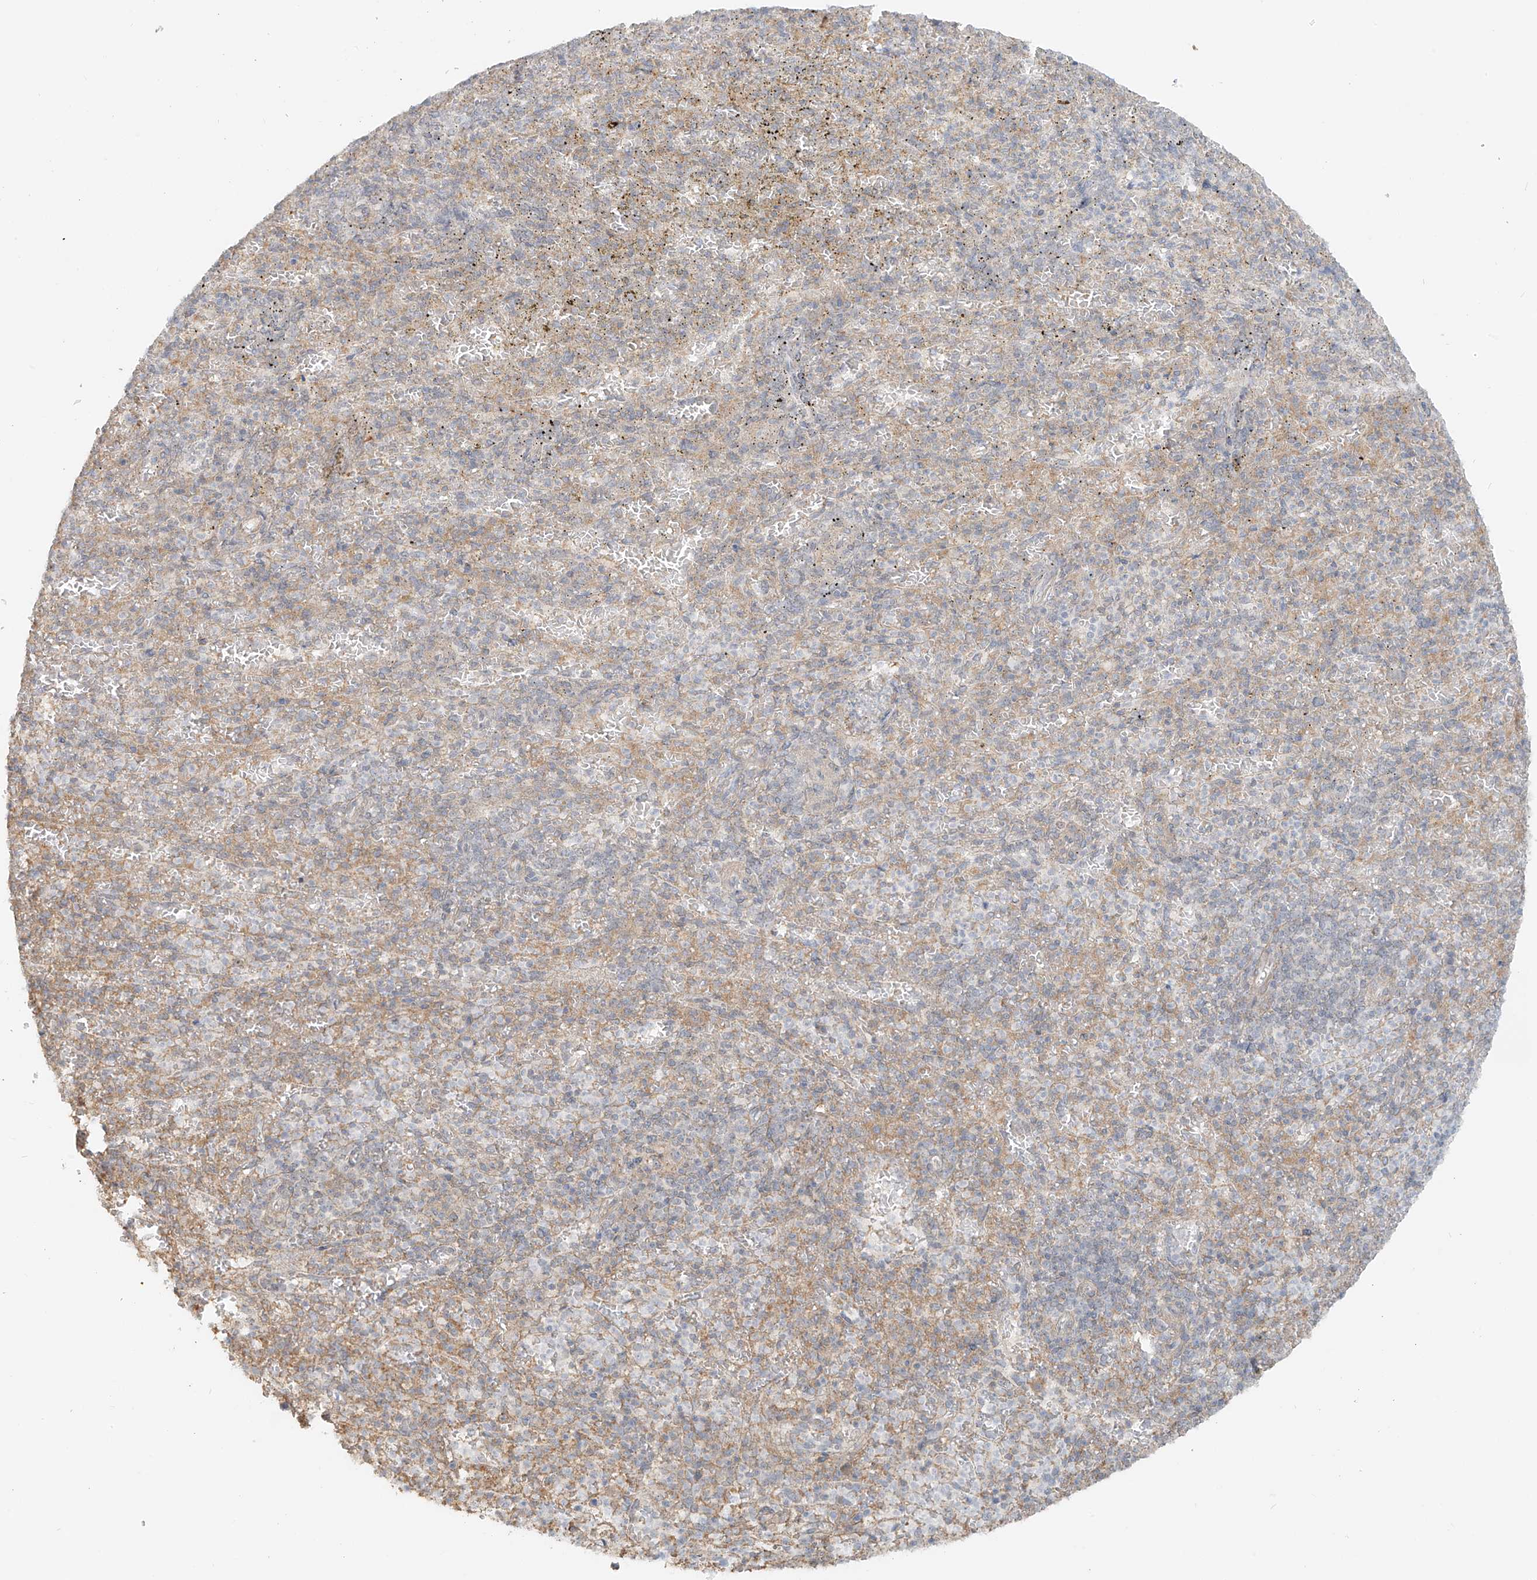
{"staining": {"intensity": "weak", "quantity": "25%-75%", "location": "cytoplasmic/membranous"}, "tissue": "spleen", "cell_type": "Cells in red pulp", "image_type": "normal", "snomed": [{"axis": "morphology", "description": "Normal tissue, NOS"}, {"axis": "topography", "description": "Spleen"}], "caption": "Immunohistochemistry (IHC) histopathology image of normal spleen: human spleen stained using immunohistochemistry exhibits low levels of weak protein expression localized specifically in the cytoplasmic/membranous of cells in red pulp, appearing as a cytoplasmic/membranous brown color.", "gene": "ABCD1", "patient": {"sex": "female", "age": 74}}